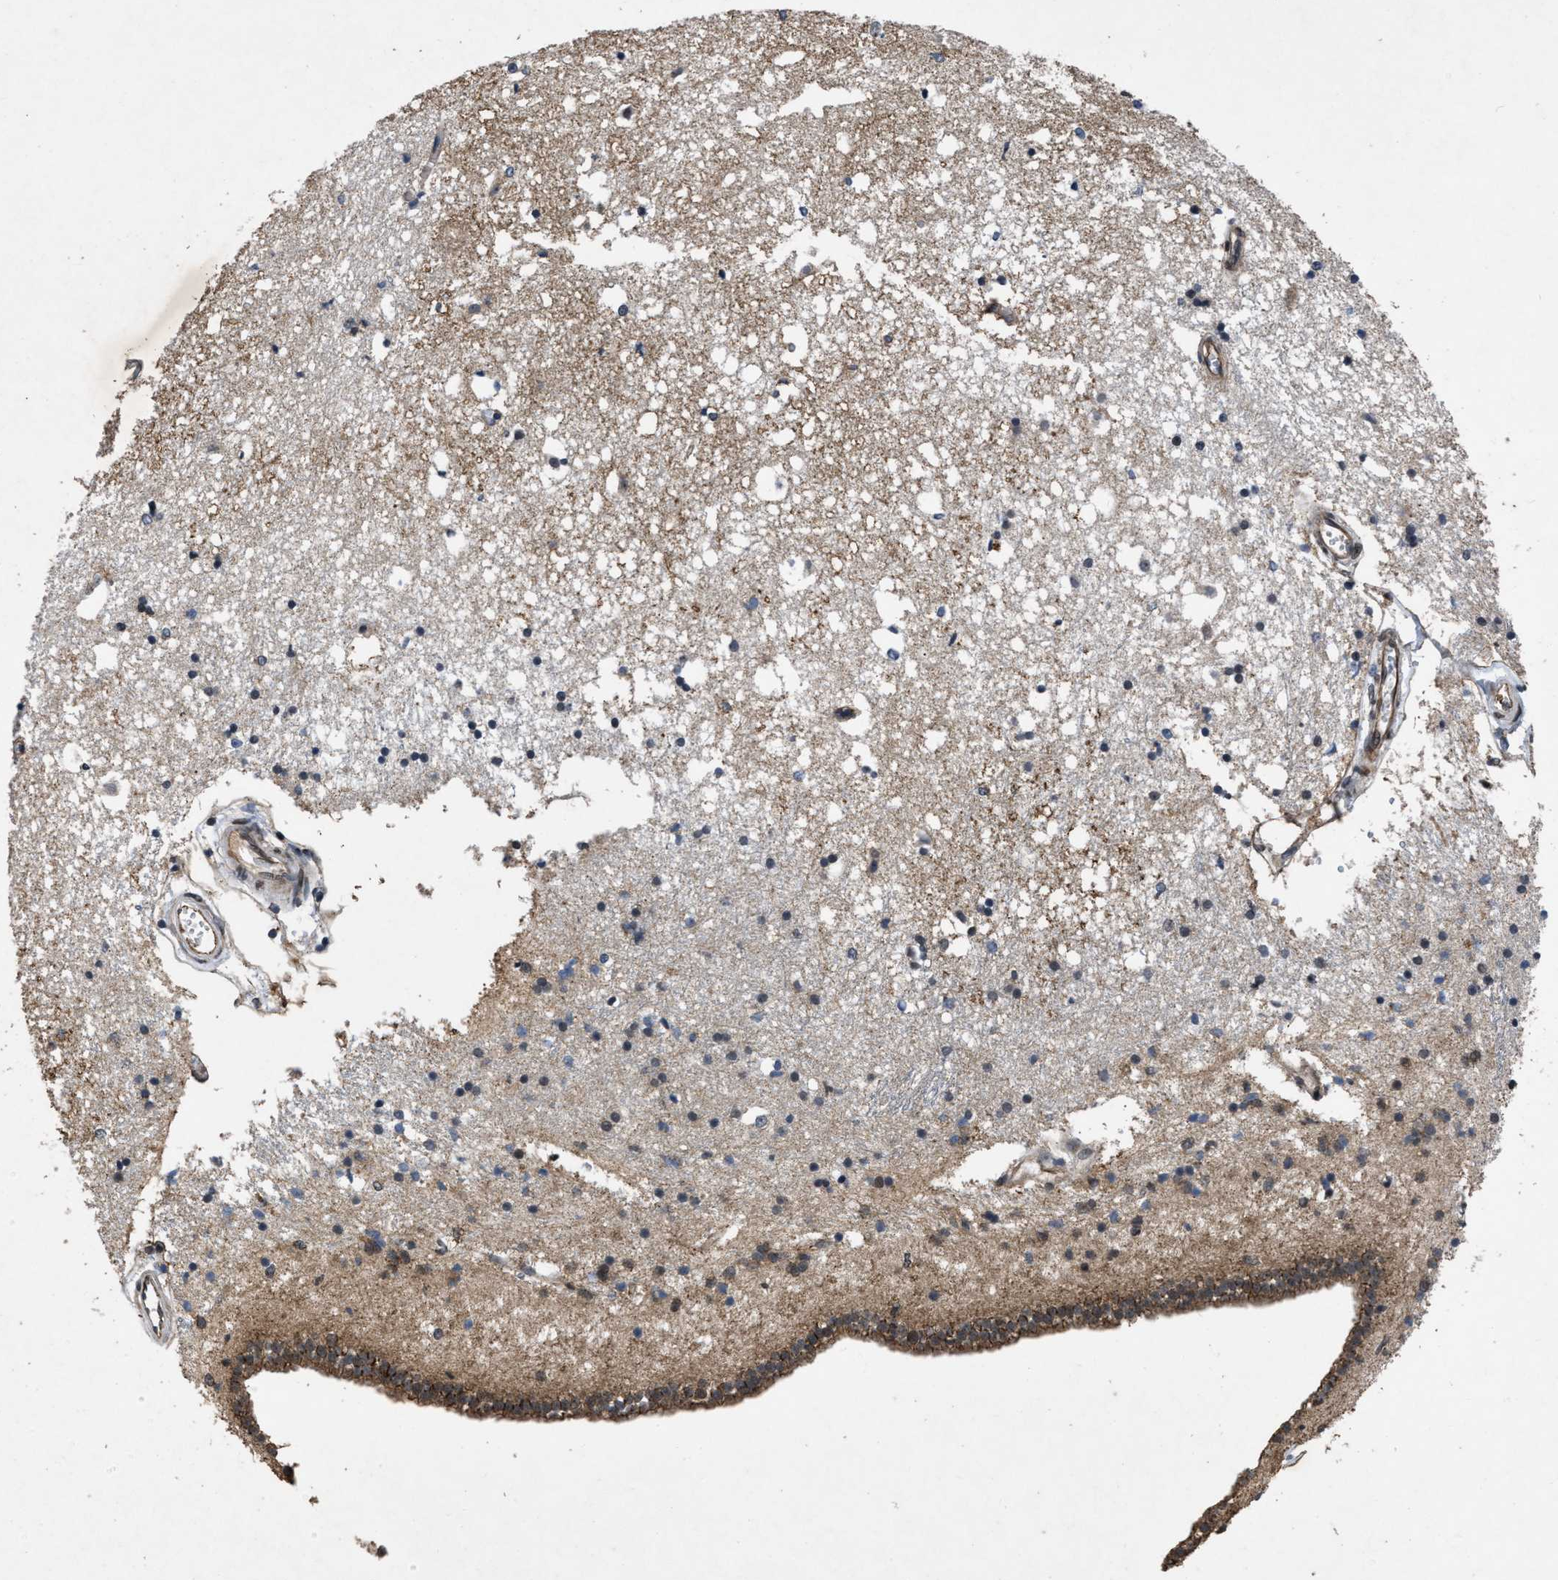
{"staining": {"intensity": "moderate", "quantity": "<25%", "location": "cytoplasmic/membranous"}, "tissue": "caudate", "cell_type": "Glial cells", "image_type": "normal", "snomed": [{"axis": "morphology", "description": "Normal tissue, NOS"}, {"axis": "topography", "description": "Lateral ventricle wall"}], "caption": "Caudate stained with immunohistochemistry demonstrates moderate cytoplasmic/membranous staining in approximately <25% of glial cells.", "gene": "ZNHIT1", "patient": {"sex": "male", "age": 45}}